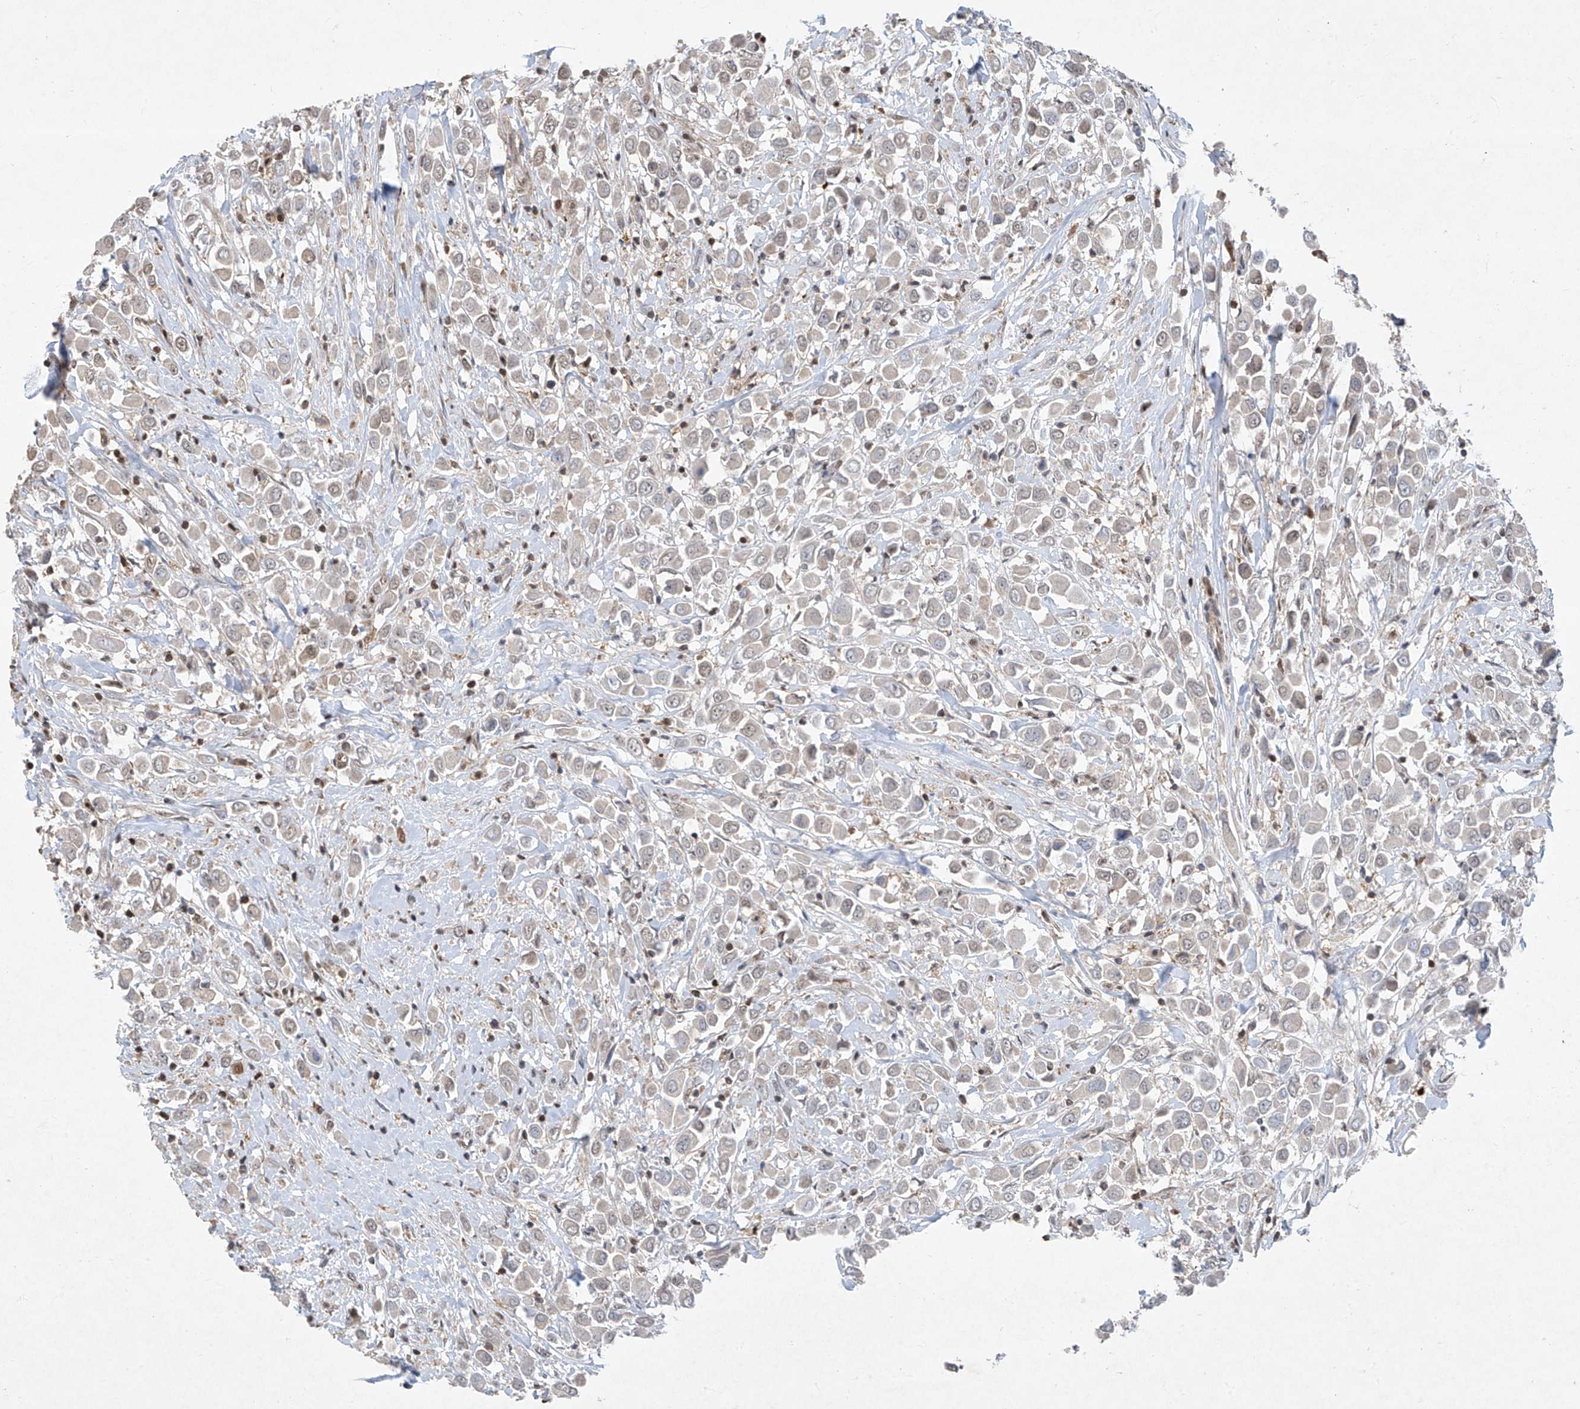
{"staining": {"intensity": "negative", "quantity": "none", "location": "none"}, "tissue": "breast cancer", "cell_type": "Tumor cells", "image_type": "cancer", "snomed": [{"axis": "morphology", "description": "Duct carcinoma"}, {"axis": "topography", "description": "Breast"}], "caption": "Immunohistochemical staining of intraductal carcinoma (breast) exhibits no significant staining in tumor cells.", "gene": "ZNF358", "patient": {"sex": "female", "age": 61}}